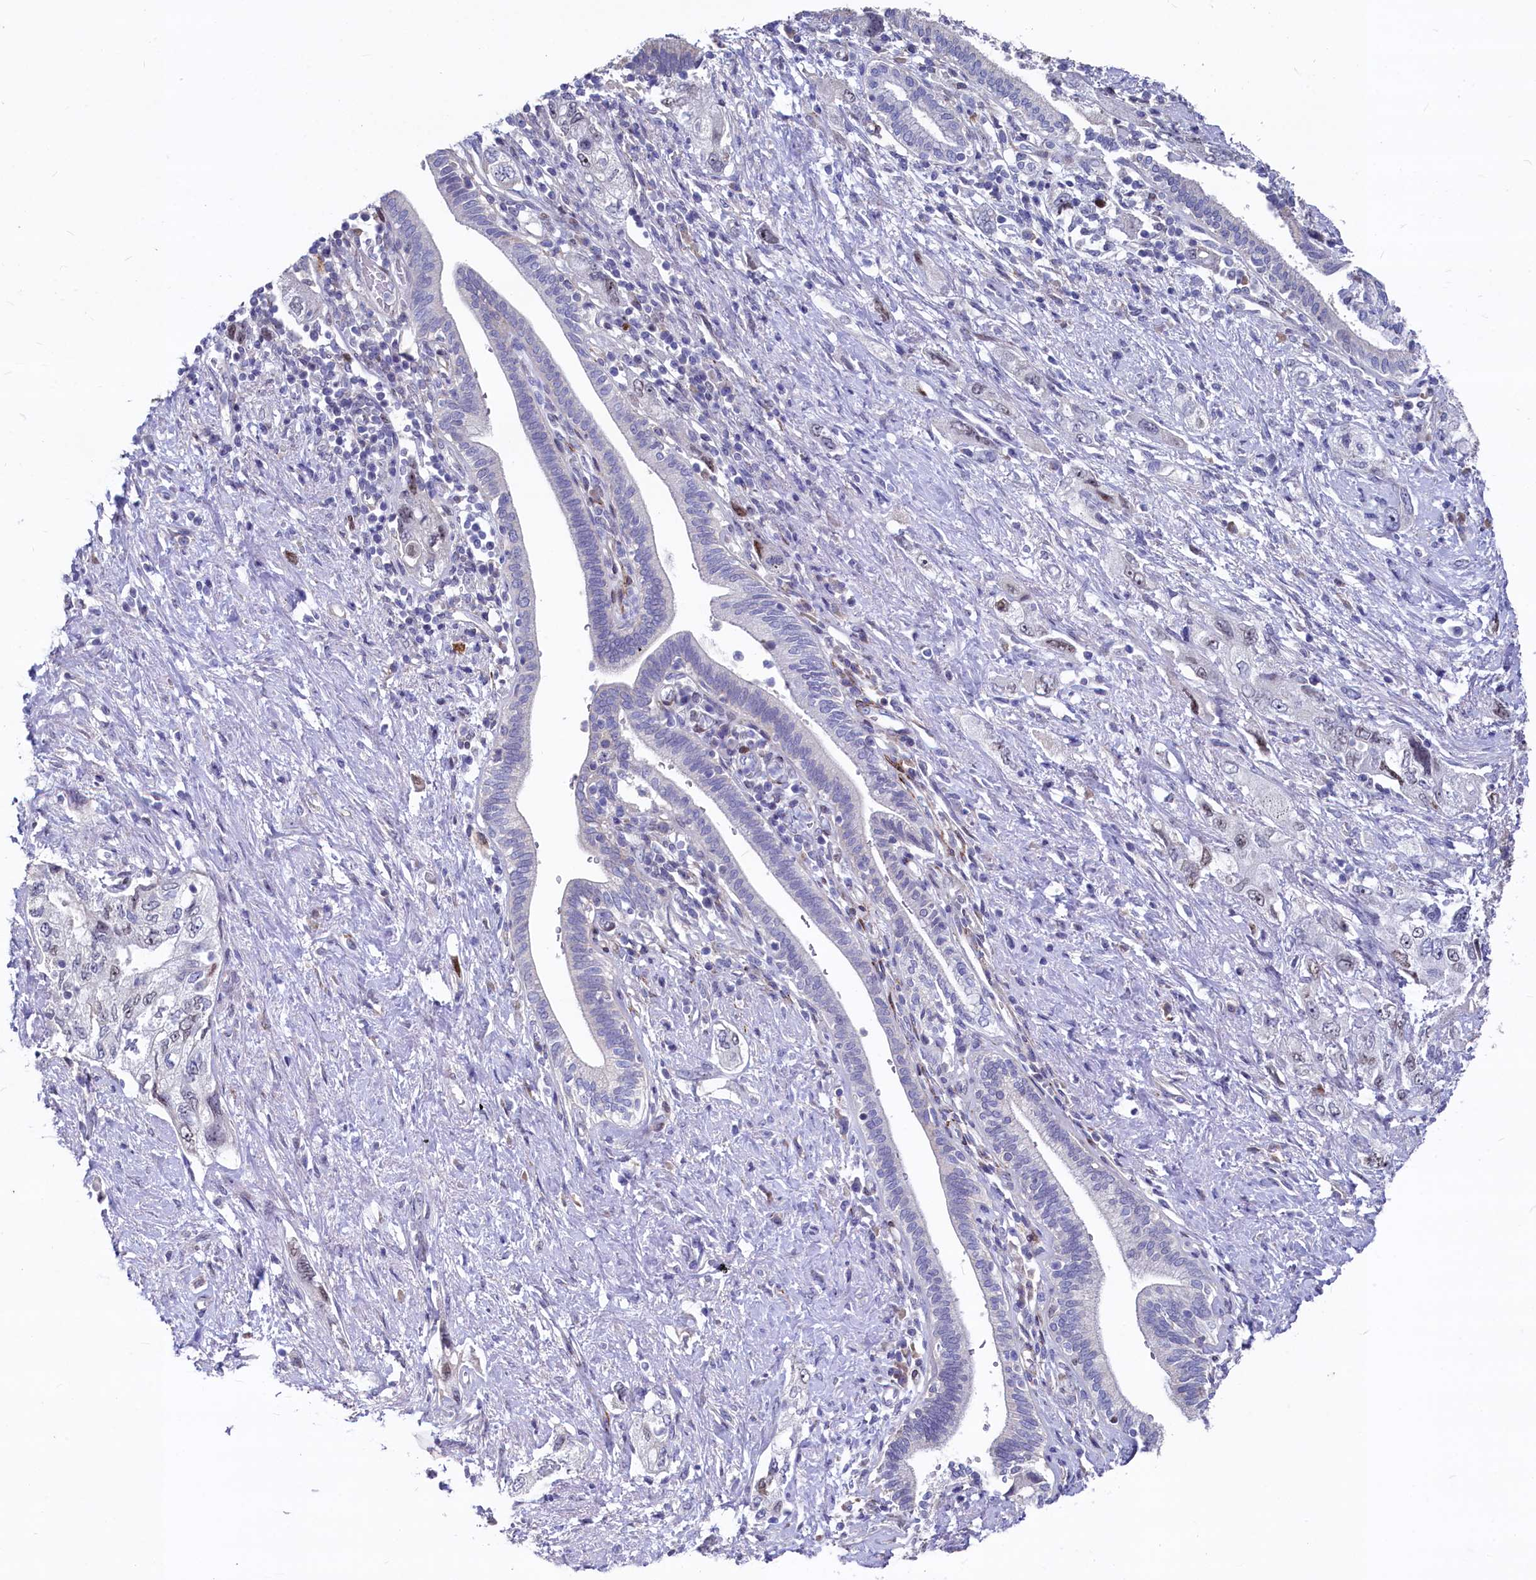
{"staining": {"intensity": "moderate", "quantity": "<25%", "location": "nuclear"}, "tissue": "pancreatic cancer", "cell_type": "Tumor cells", "image_type": "cancer", "snomed": [{"axis": "morphology", "description": "Adenocarcinoma, NOS"}, {"axis": "topography", "description": "Pancreas"}], "caption": "Immunohistochemical staining of human pancreatic cancer exhibits moderate nuclear protein positivity in approximately <25% of tumor cells.", "gene": "ASXL3", "patient": {"sex": "female", "age": 73}}